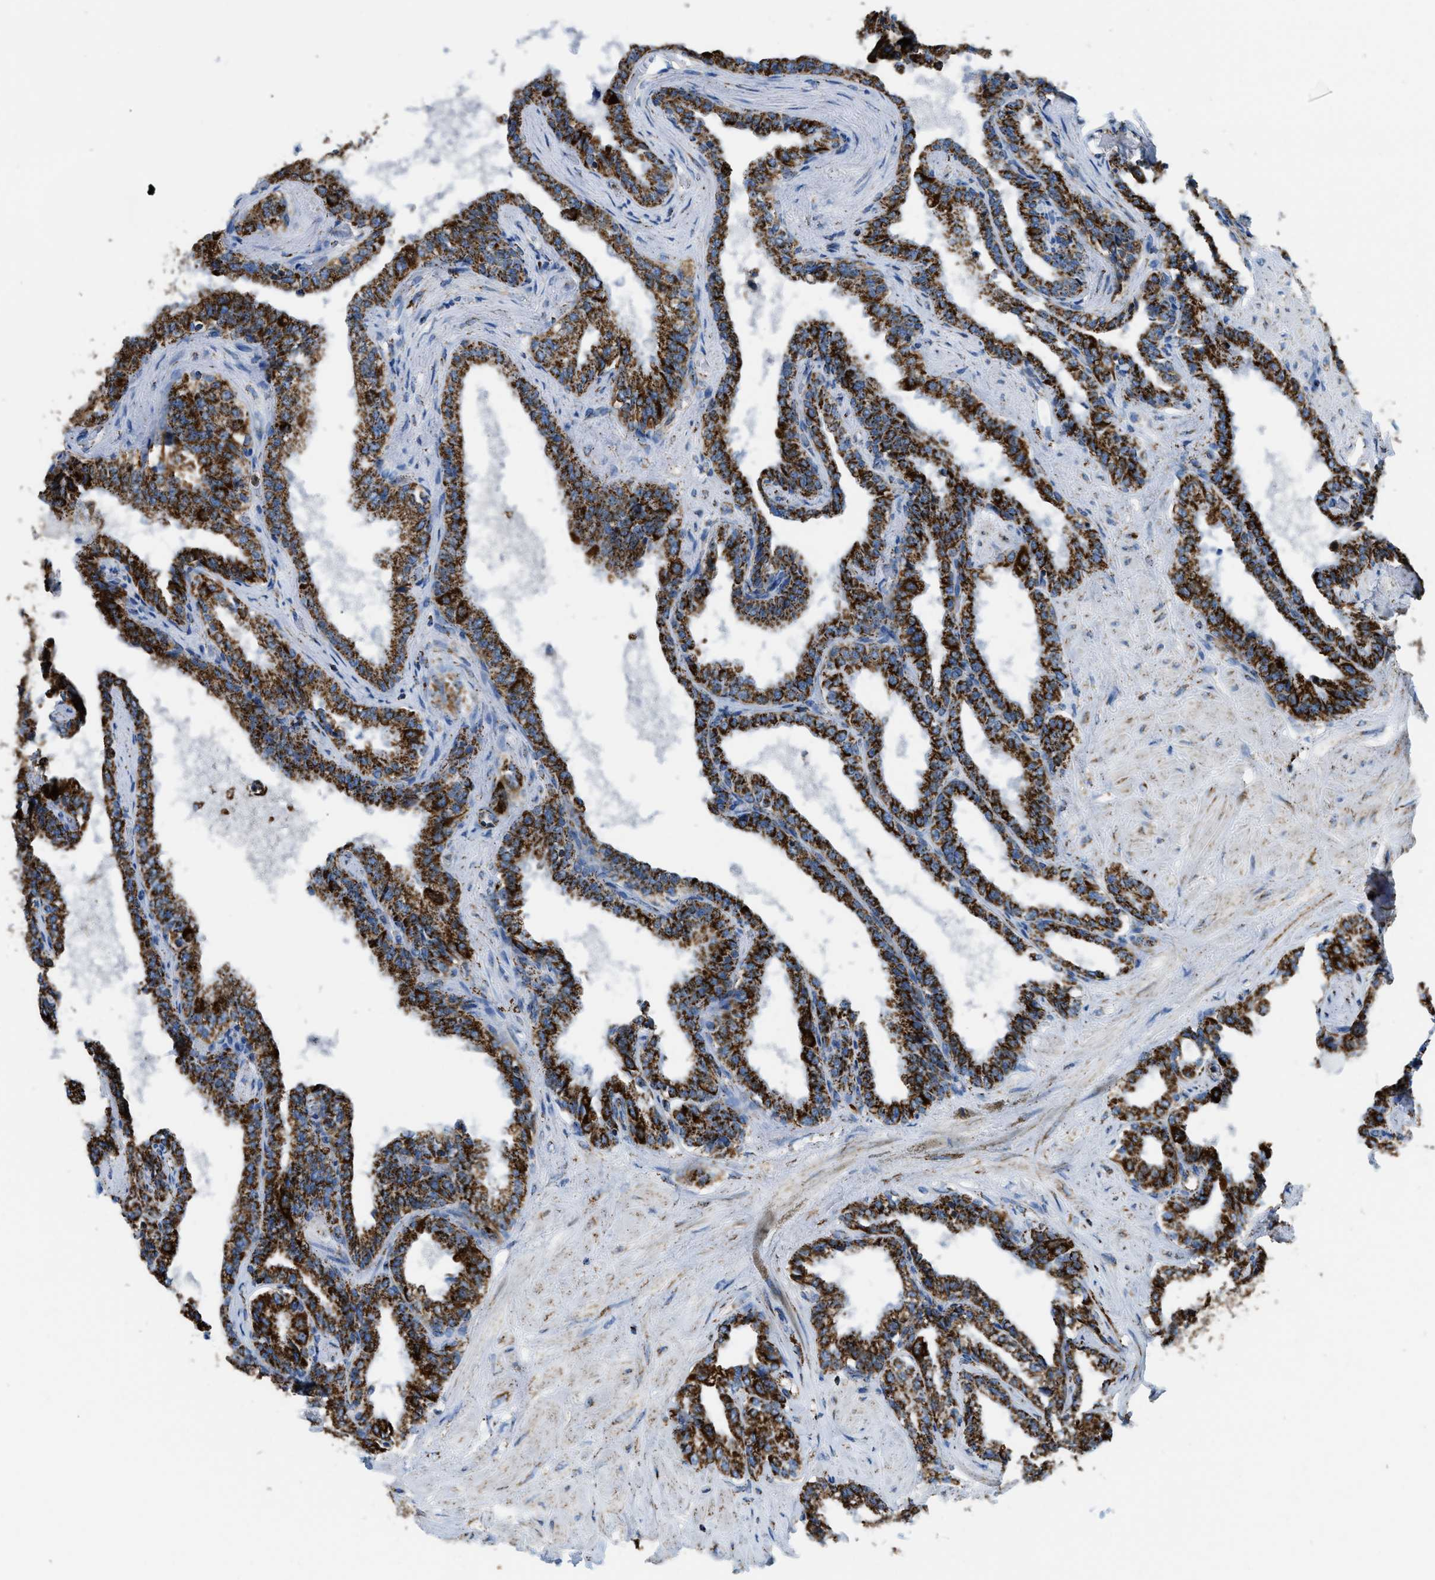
{"staining": {"intensity": "strong", "quantity": ">75%", "location": "cytoplasmic/membranous"}, "tissue": "seminal vesicle", "cell_type": "Glandular cells", "image_type": "normal", "snomed": [{"axis": "morphology", "description": "Normal tissue, NOS"}, {"axis": "topography", "description": "Seminal veicle"}], "caption": "Immunohistochemistry (IHC) photomicrograph of normal seminal vesicle: human seminal vesicle stained using immunohistochemistry (IHC) demonstrates high levels of strong protein expression localized specifically in the cytoplasmic/membranous of glandular cells, appearing as a cytoplasmic/membranous brown color.", "gene": "ETFB", "patient": {"sex": "male", "age": 46}}